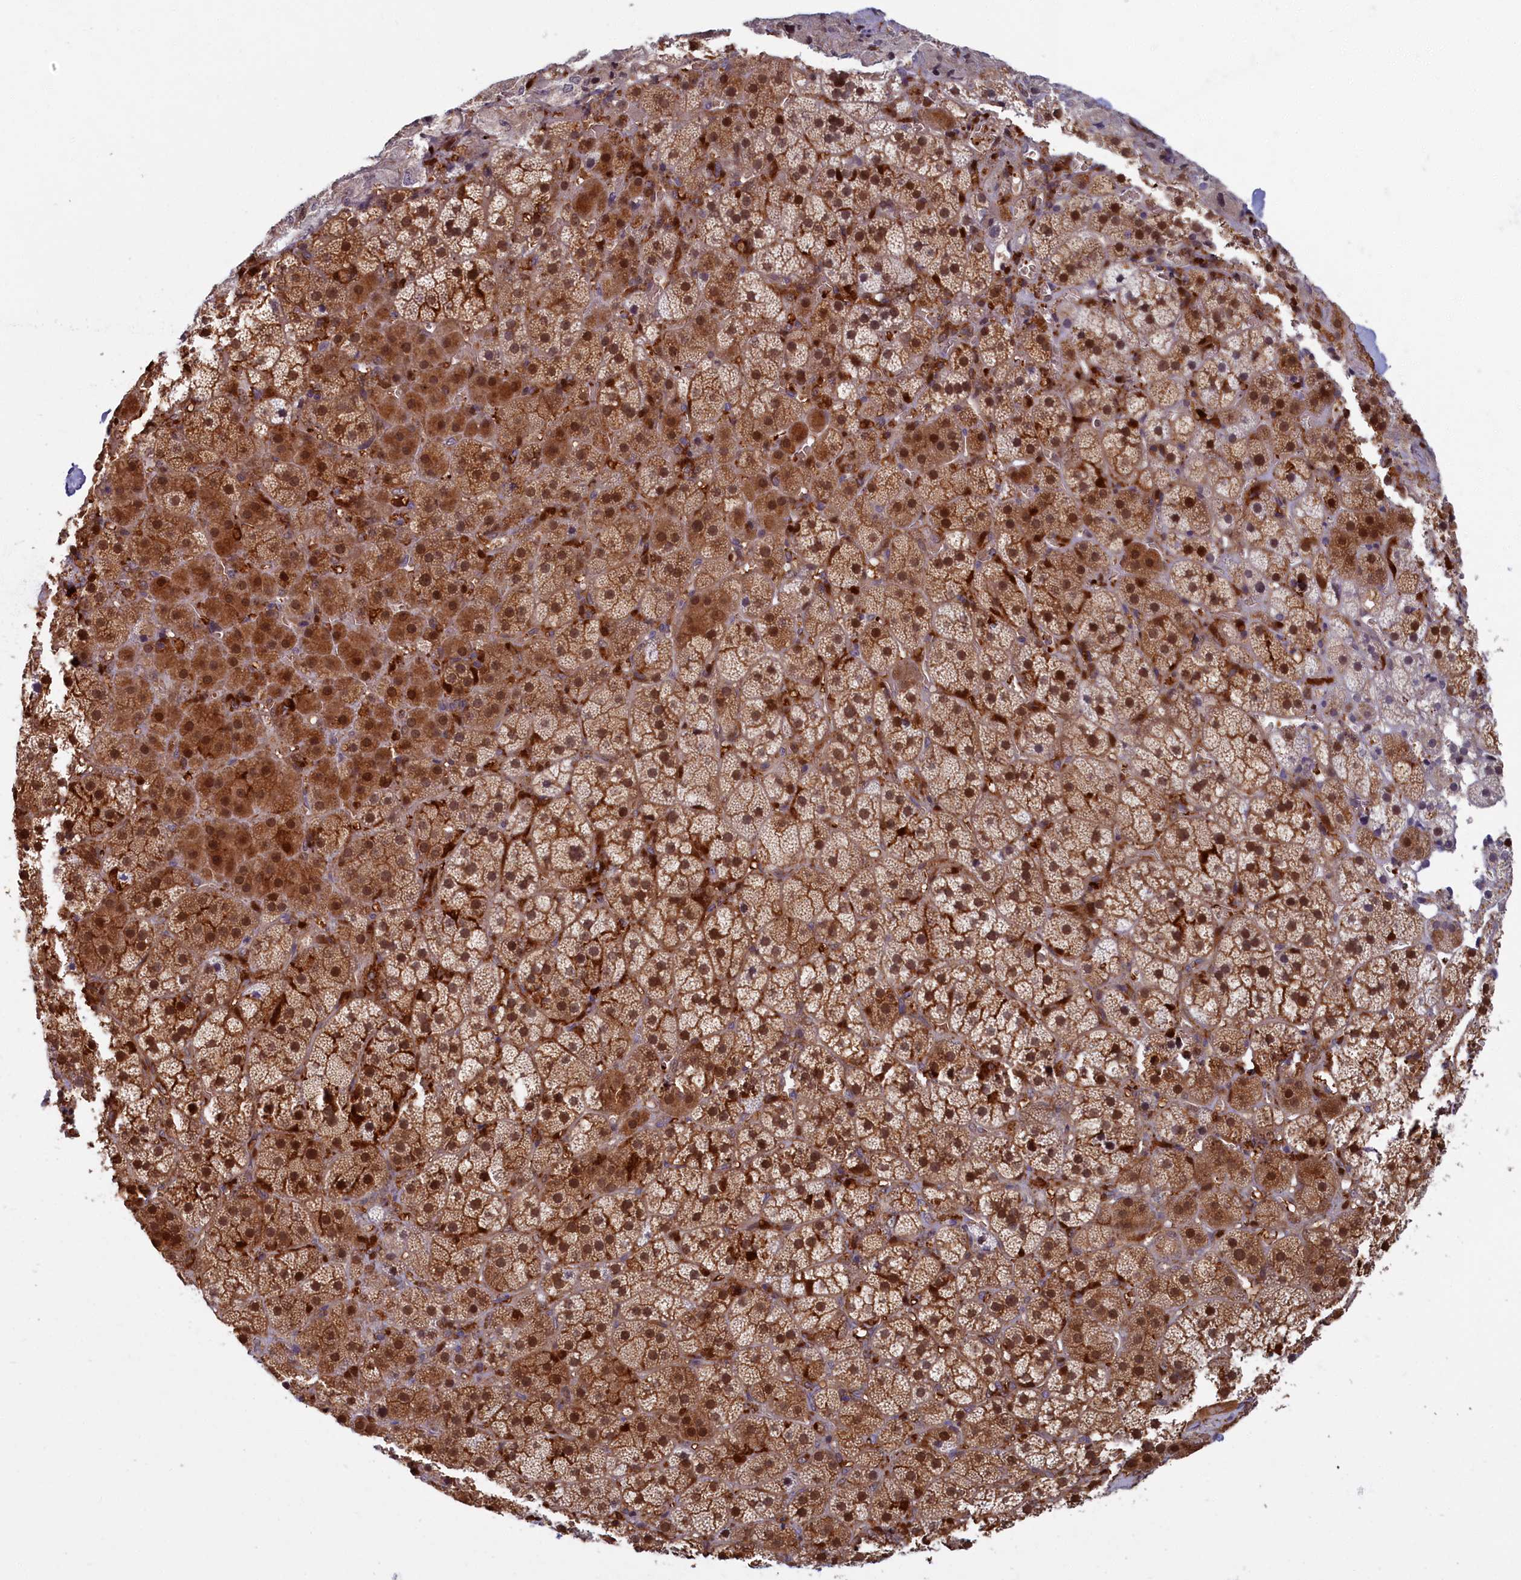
{"staining": {"intensity": "strong", "quantity": ">75%", "location": "cytoplasmic/membranous,nuclear"}, "tissue": "adrenal gland", "cell_type": "Glandular cells", "image_type": "normal", "snomed": [{"axis": "morphology", "description": "Normal tissue, NOS"}, {"axis": "topography", "description": "Adrenal gland"}], "caption": "A histopathology image showing strong cytoplasmic/membranous,nuclear expression in approximately >75% of glandular cells in unremarkable adrenal gland, as visualized by brown immunohistochemical staining.", "gene": "BLVRB", "patient": {"sex": "female", "age": 44}}